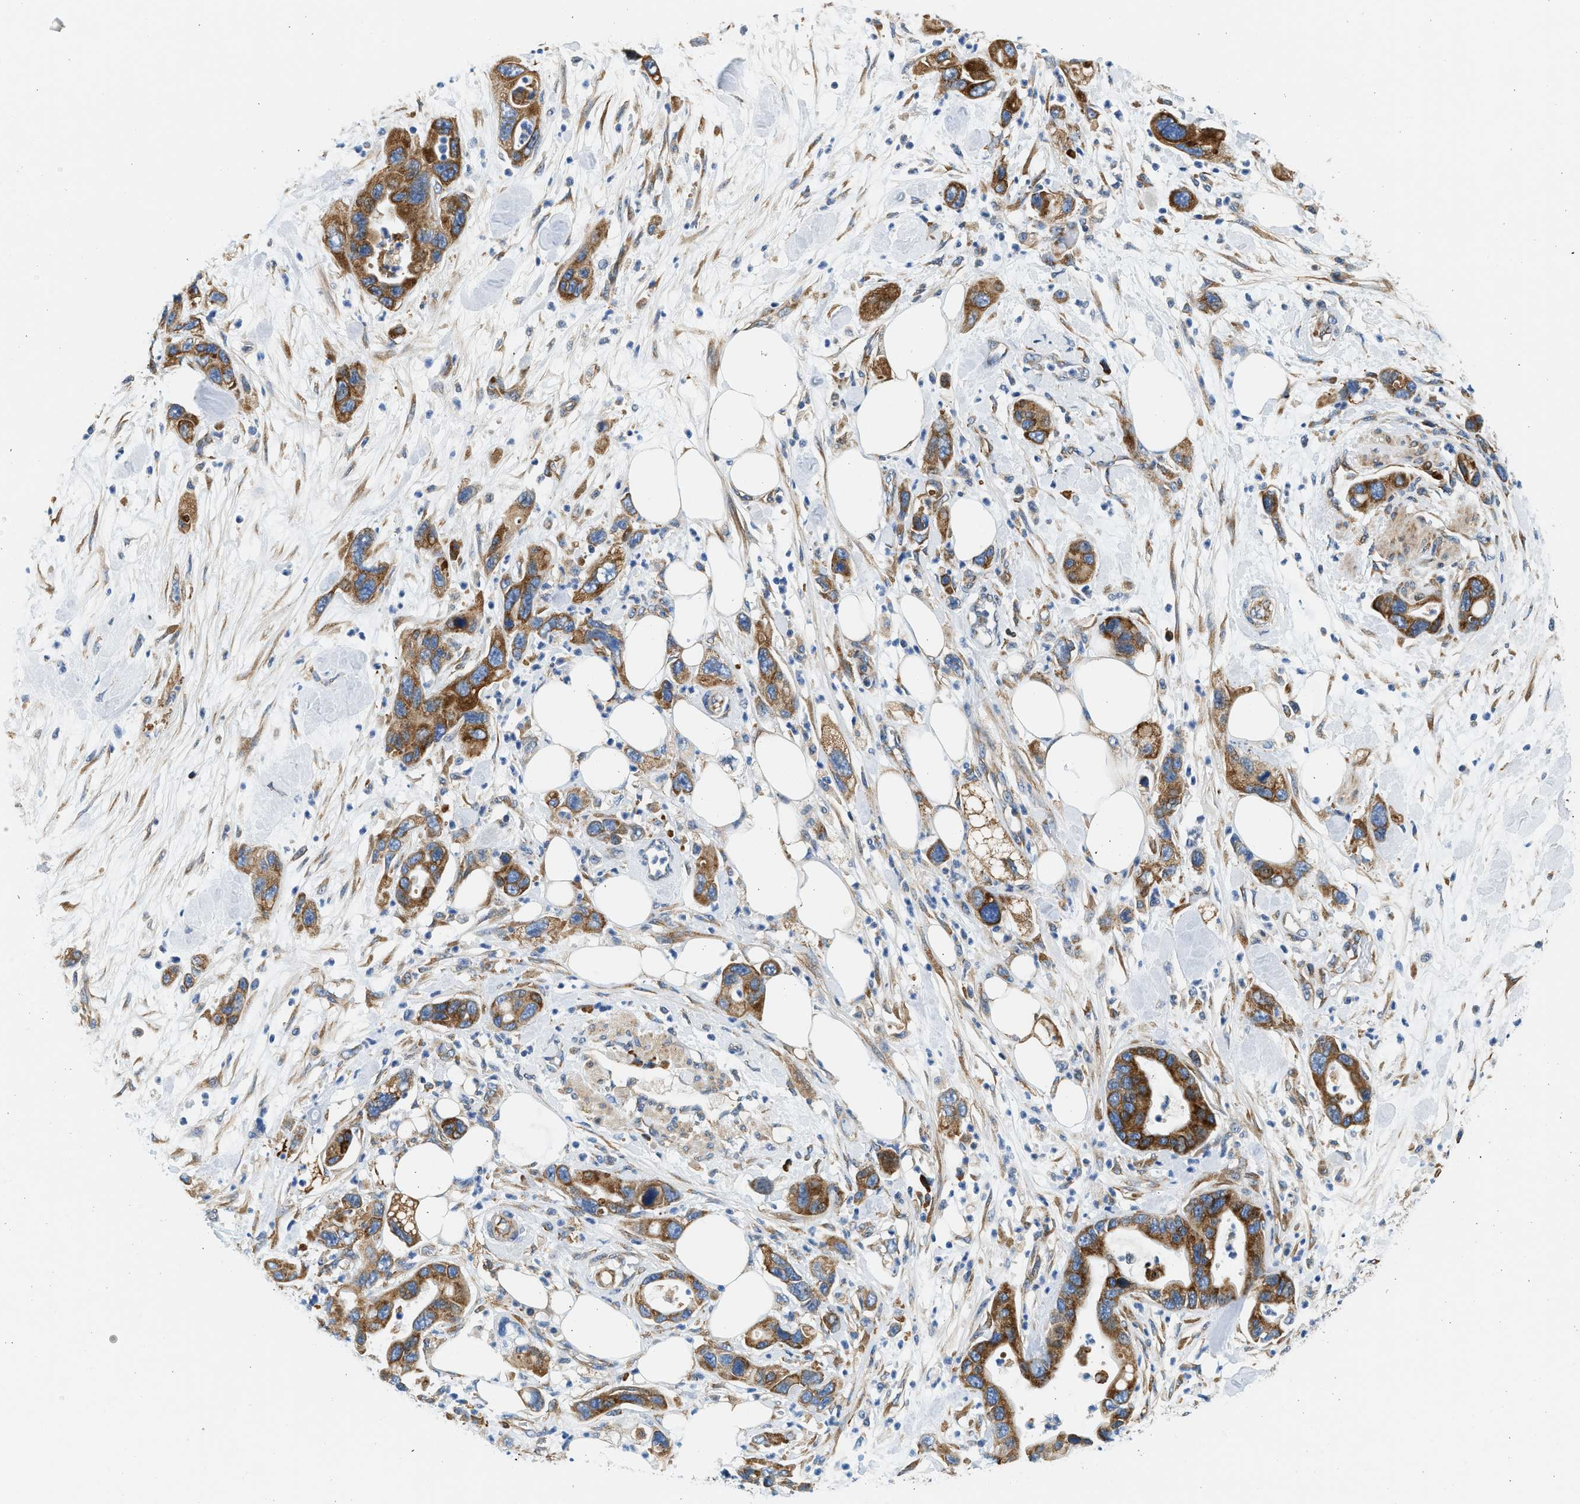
{"staining": {"intensity": "strong", "quantity": ">75%", "location": "cytoplasmic/membranous"}, "tissue": "pancreatic cancer", "cell_type": "Tumor cells", "image_type": "cancer", "snomed": [{"axis": "morphology", "description": "Normal tissue, NOS"}, {"axis": "morphology", "description": "Adenocarcinoma, NOS"}, {"axis": "topography", "description": "Pancreas"}], "caption": "A high amount of strong cytoplasmic/membranous positivity is identified in about >75% of tumor cells in pancreatic adenocarcinoma tissue.", "gene": "CNTN6", "patient": {"sex": "female", "age": 71}}